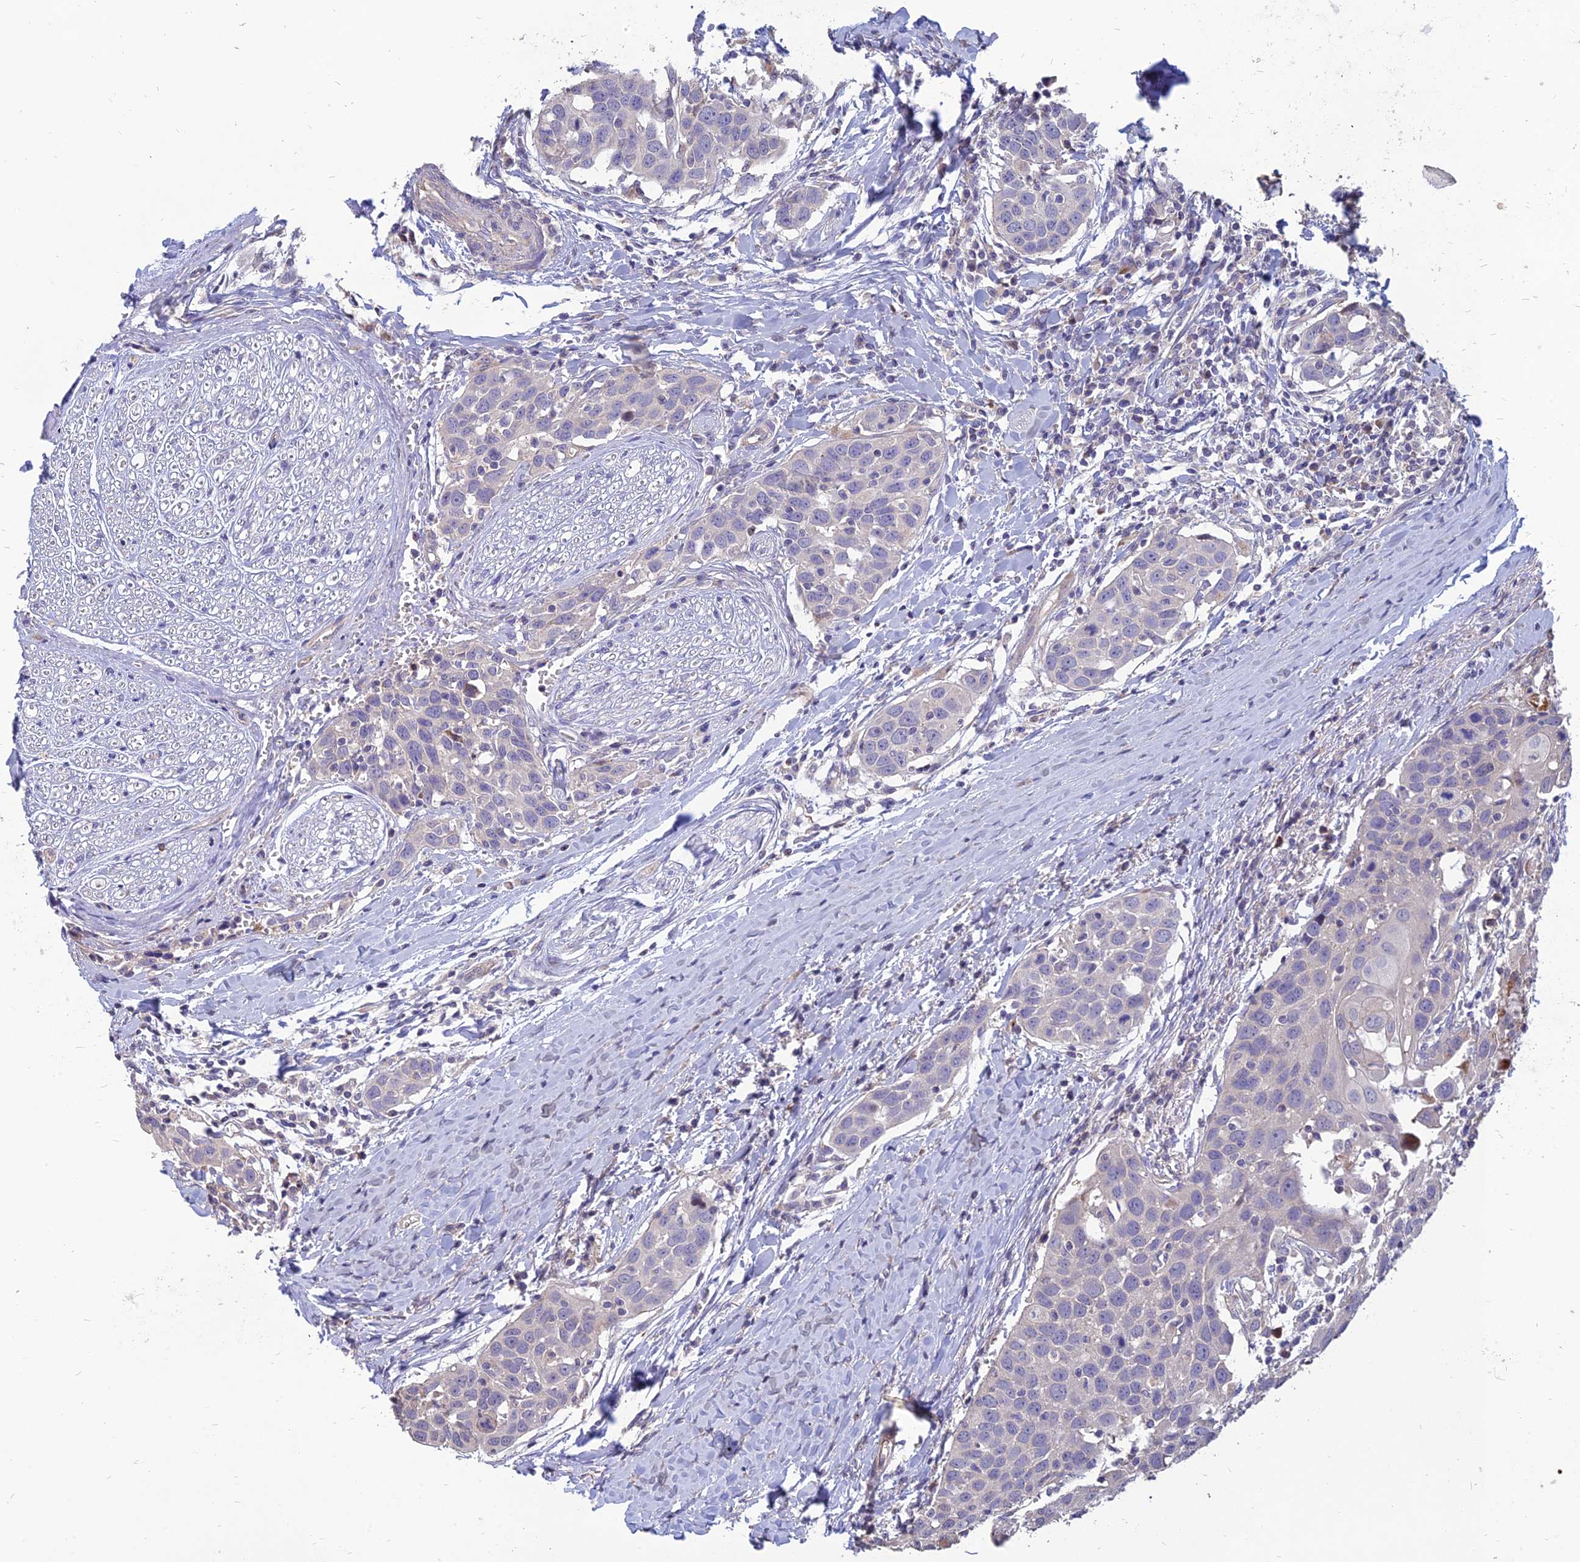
{"staining": {"intensity": "negative", "quantity": "none", "location": "none"}, "tissue": "head and neck cancer", "cell_type": "Tumor cells", "image_type": "cancer", "snomed": [{"axis": "morphology", "description": "Squamous cell carcinoma, NOS"}, {"axis": "topography", "description": "Oral tissue"}, {"axis": "topography", "description": "Head-Neck"}], "caption": "Tumor cells show no significant staining in head and neck cancer (squamous cell carcinoma). (DAB immunohistochemistry (IHC) visualized using brightfield microscopy, high magnification).", "gene": "ST3GAL6", "patient": {"sex": "female", "age": 50}}